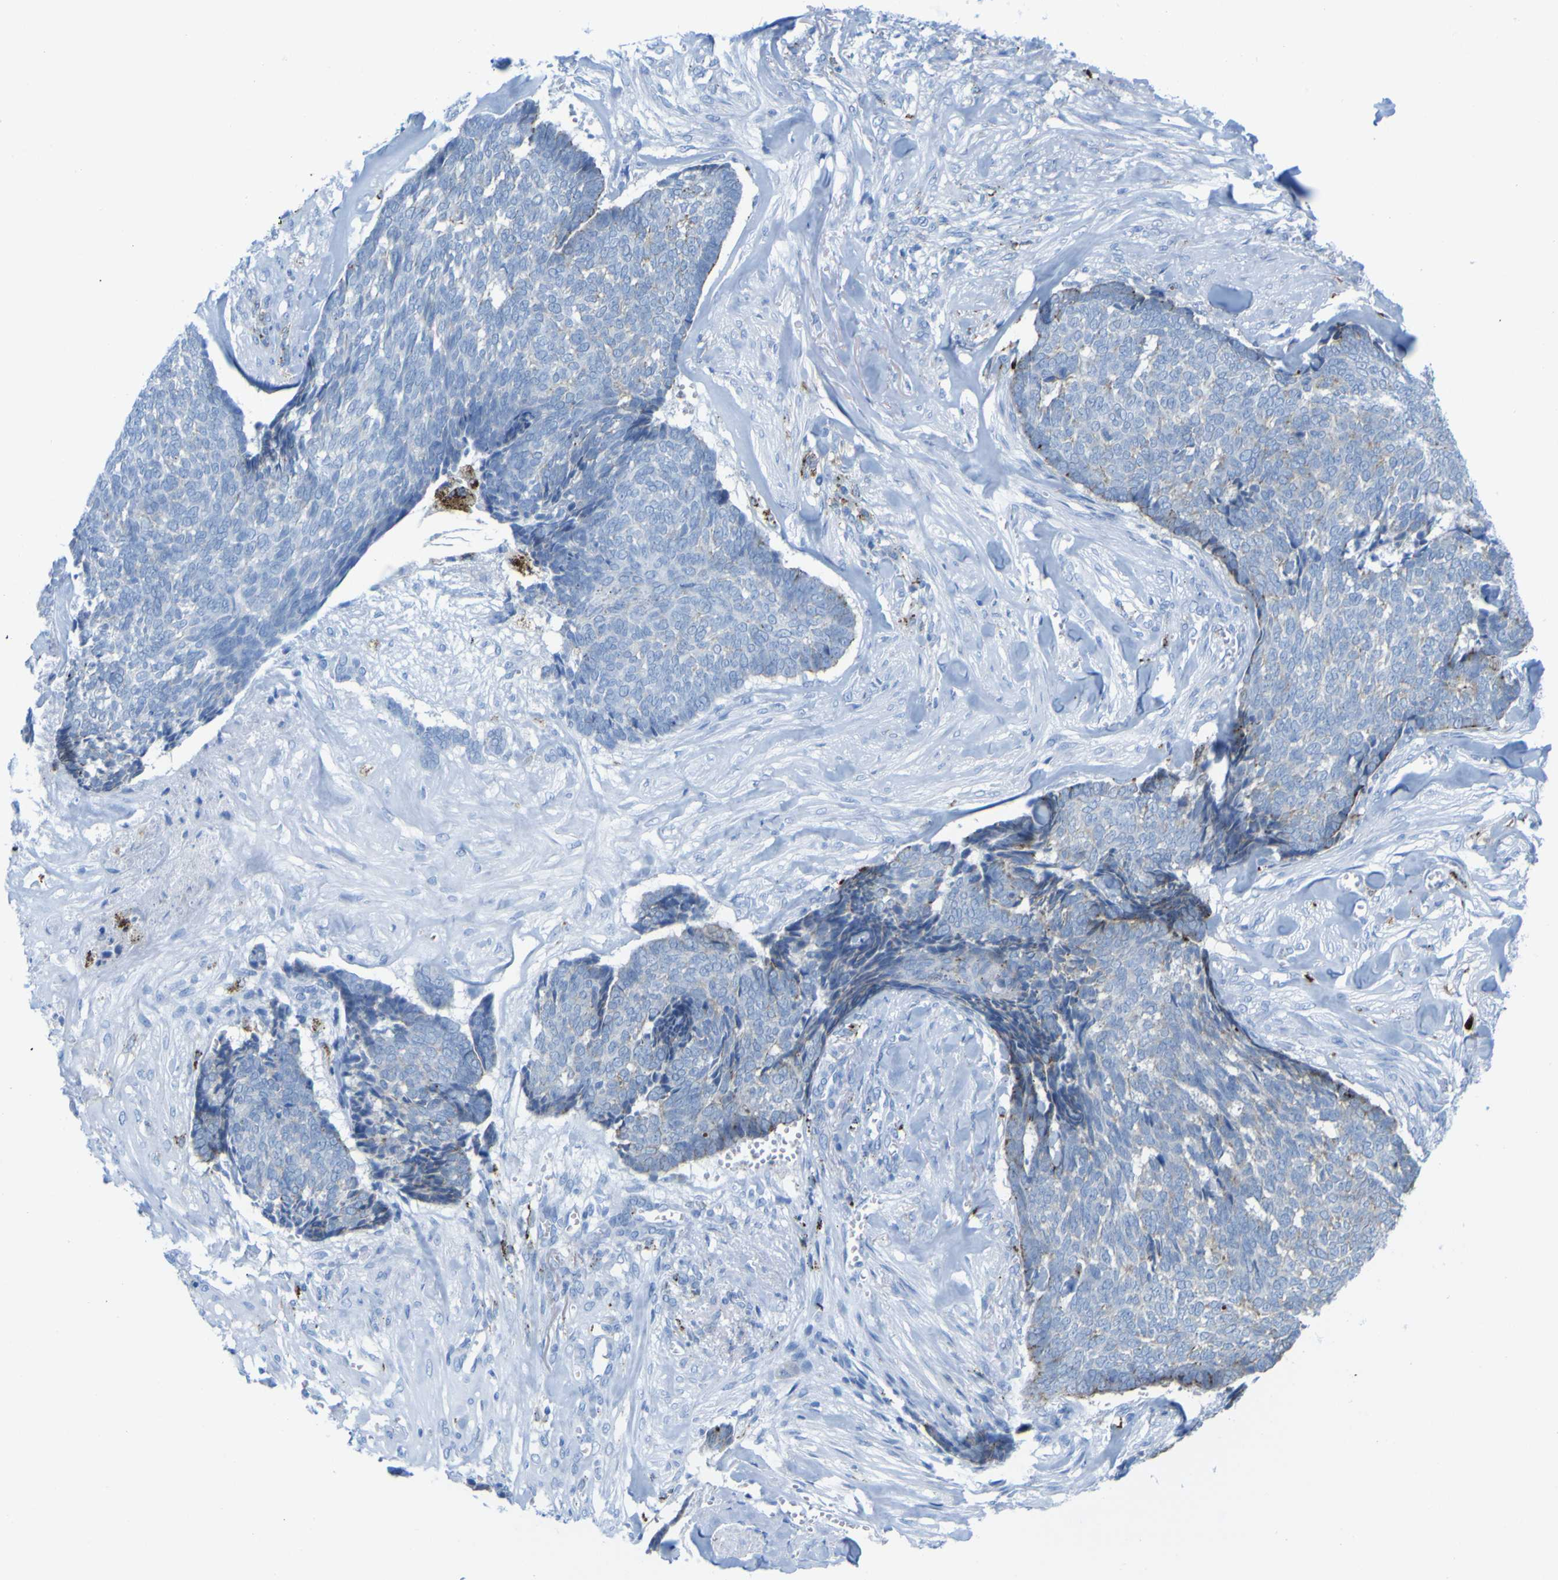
{"staining": {"intensity": "negative", "quantity": "none", "location": "none"}, "tissue": "skin cancer", "cell_type": "Tumor cells", "image_type": "cancer", "snomed": [{"axis": "morphology", "description": "Basal cell carcinoma"}, {"axis": "topography", "description": "Skin"}], "caption": "IHC micrograph of neoplastic tissue: skin basal cell carcinoma stained with DAB (3,3'-diaminobenzidine) displays no significant protein positivity in tumor cells. The staining was performed using DAB (3,3'-diaminobenzidine) to visualize the protein expression in brown, while the nuclei were stained in blue with hematoxylin (Magnification: 20x).", "gene": "PLD3", "patient": {"sex": "male", "age": 84}}